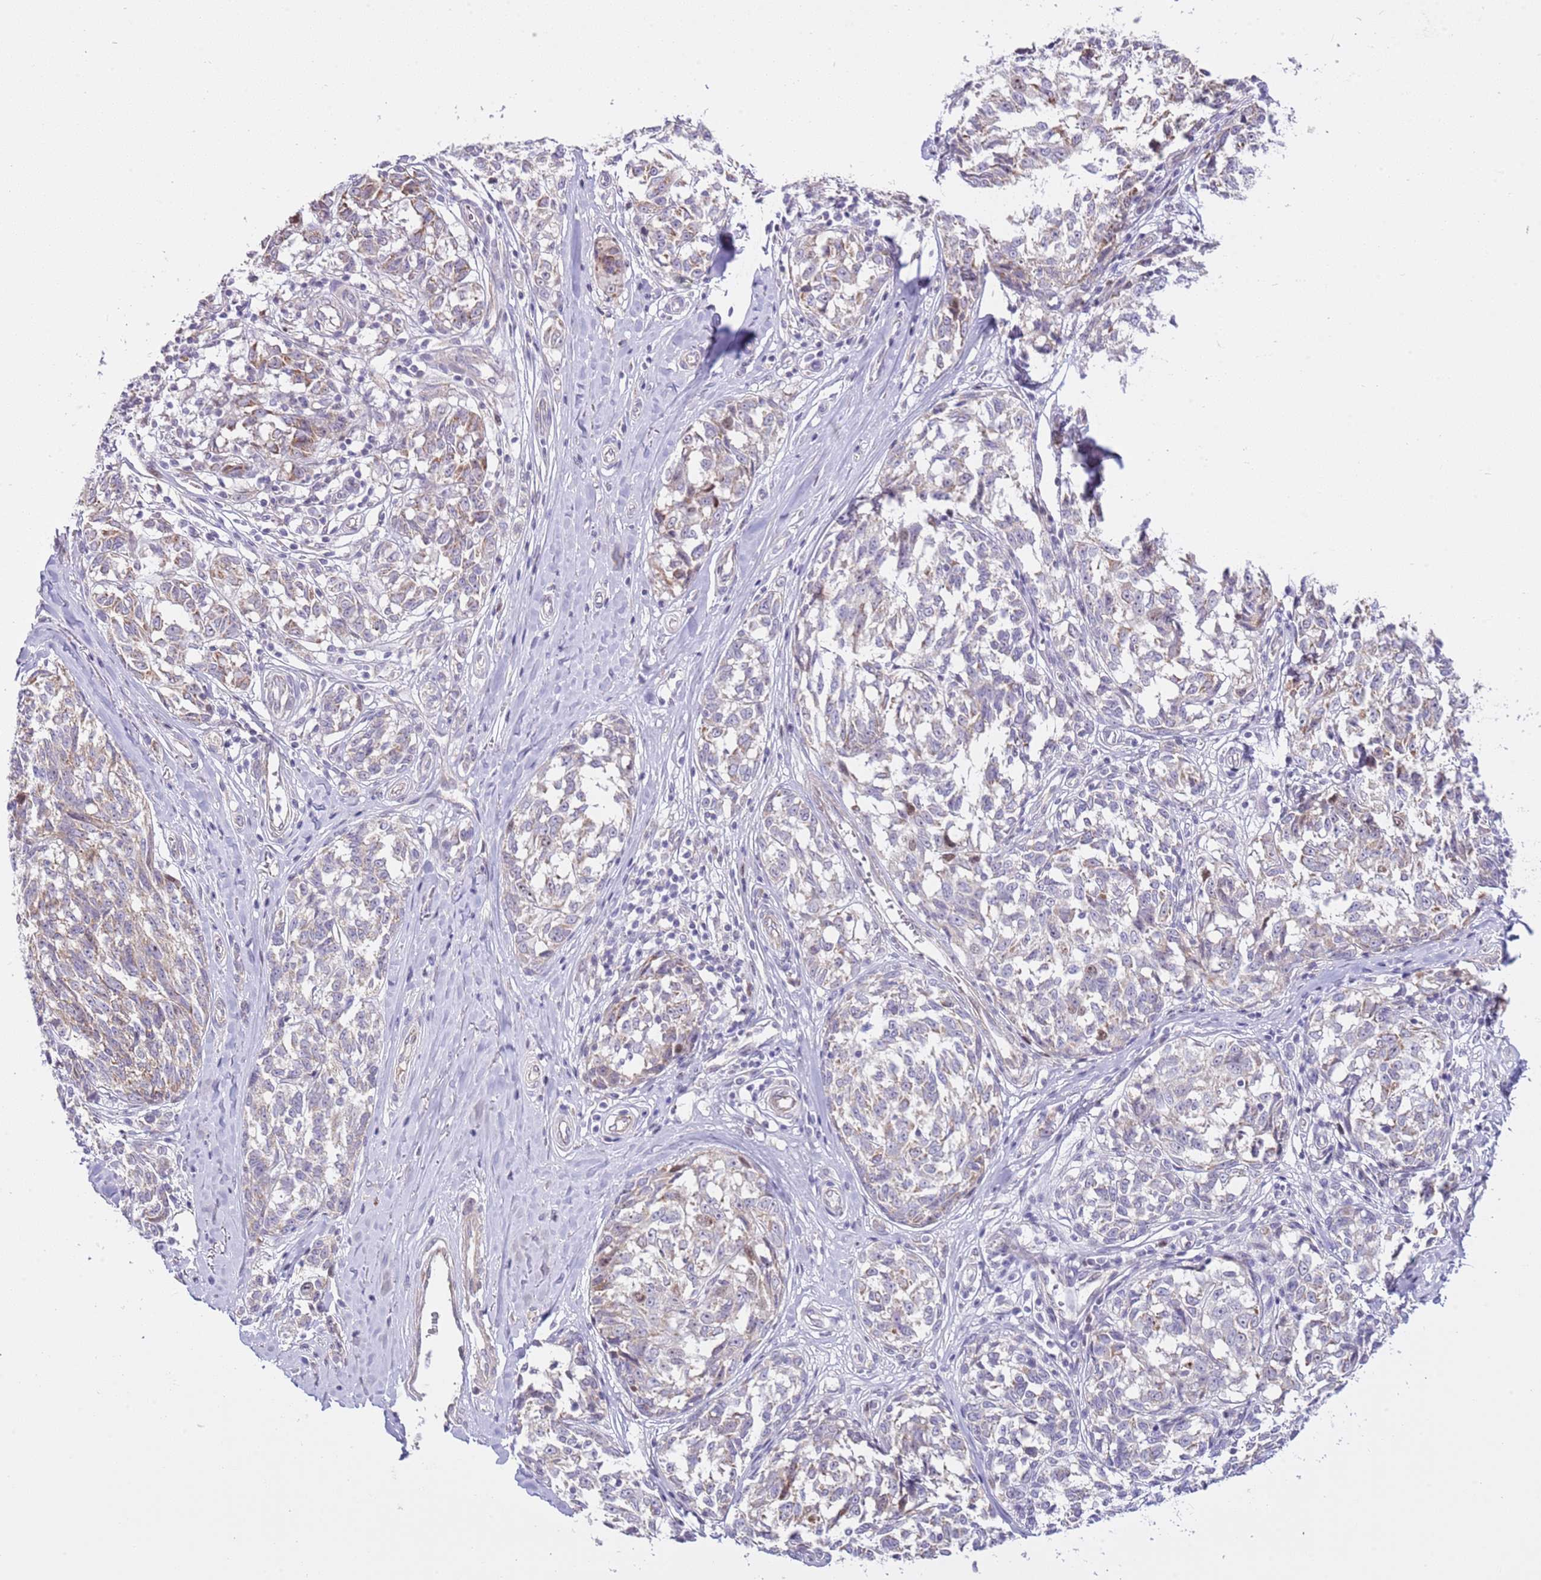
{"staining": {"intensity": "weak", "quantity": "<25%", "location": "cytoplasmic/membranous"}, "tissue": "melanoma", "cell_type": "Tumor cells", "image_type": "cancer", "snomed": [{"axis": "morphology", "description": "Normal tissue, NOS"}, {"axis": "morphology", "description": "Malignant melanoma, NOS"}, {"axis": "topography", "description": "Skin"}], "caption": "Micrograph shows no protein staining in tumor cells of malignant melanoma tissue.", "gene": "FBRSL1", "patient": {"sex": "female", "age": 64}}